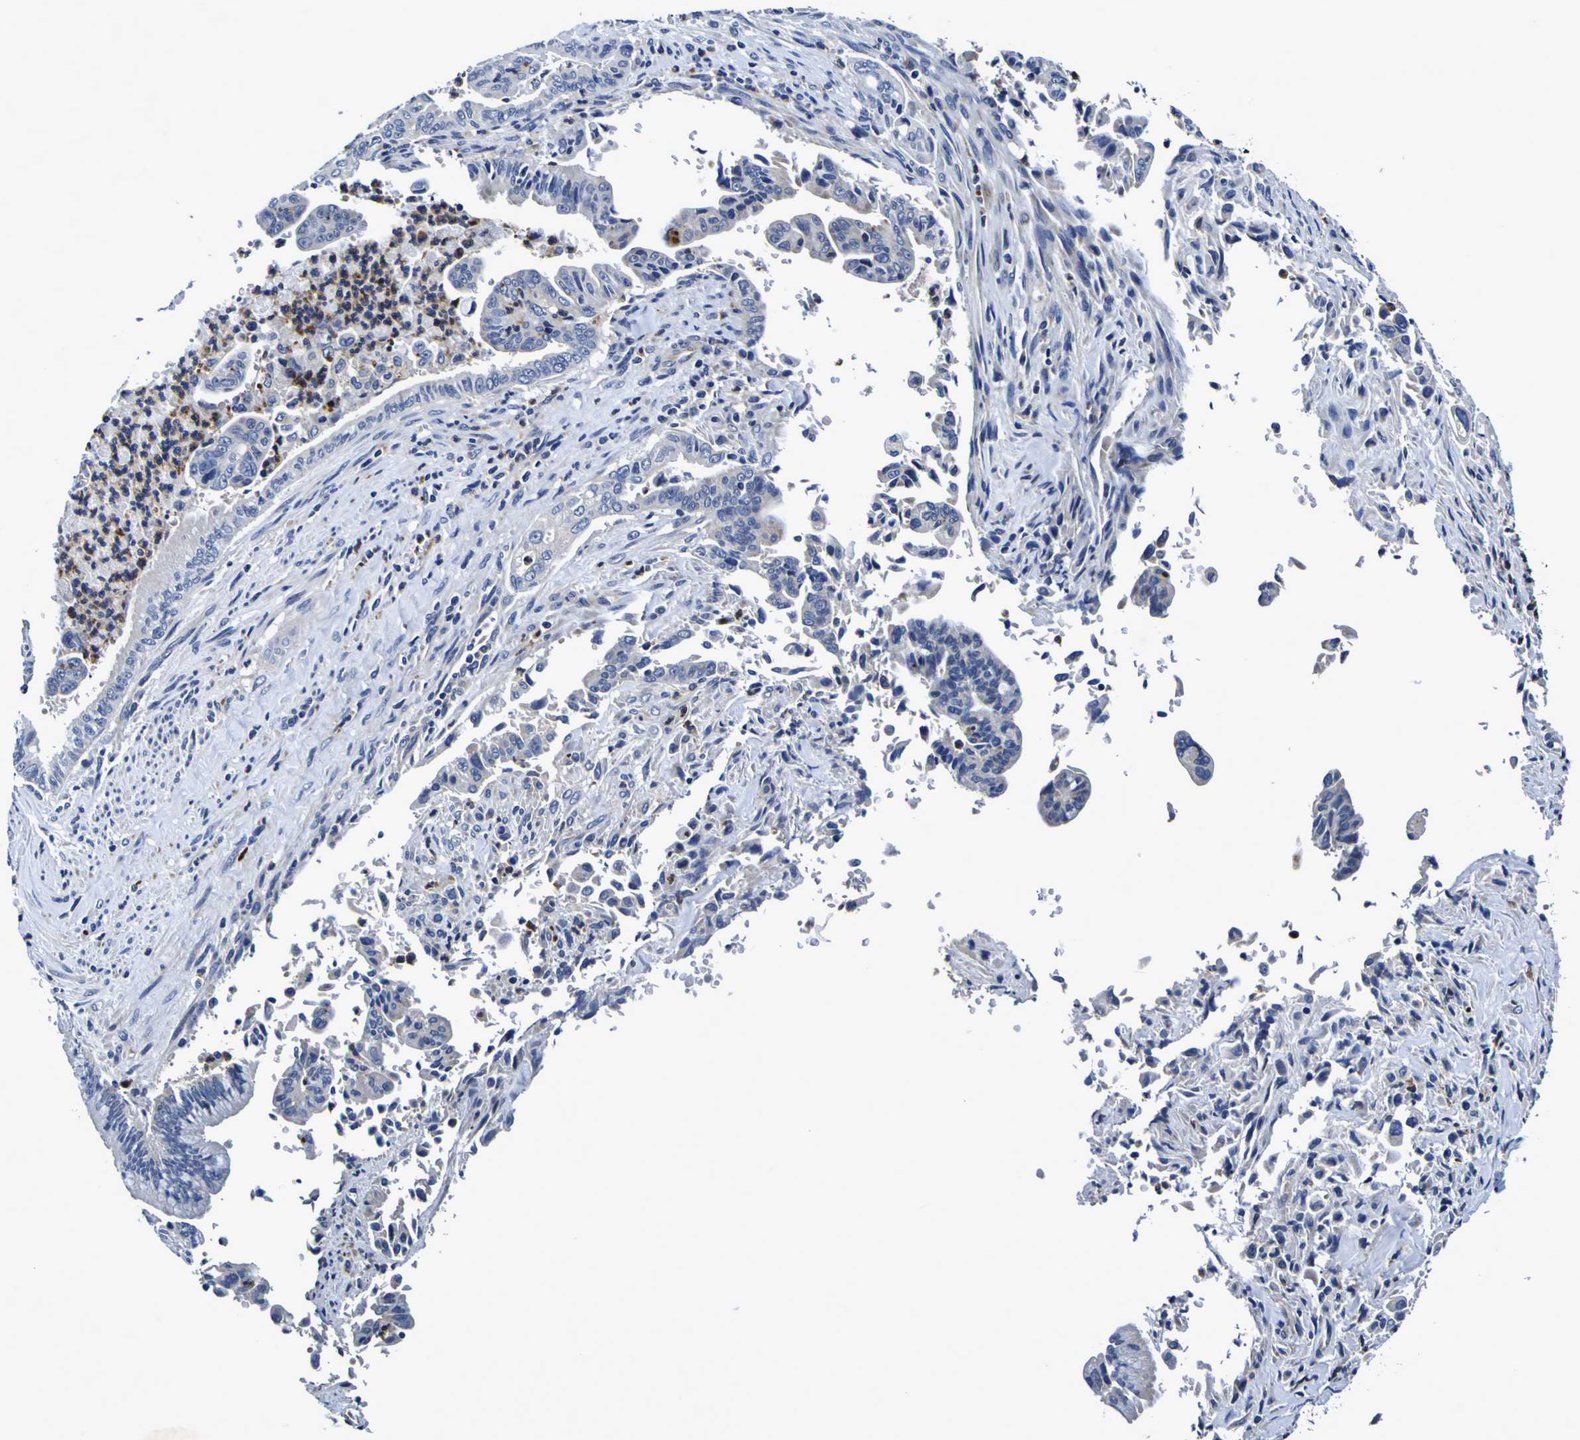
{"staining": {"intensity": "negative", "quantity": "none", "location": "none"}, "tissue": "pancreatic cancer", "cell_type": "Tumor cells", "image_type": "cancer", "snomed": [{"axis": "morphology", "description": "Adenocarcinoma, NOS"}, {"axis": "topography", "description": "Pancreas"}], "caption": "An immunohistochemistry (IHC) micrograph of pancreatic cancer (adenocarcinoma) is shown. There is no staining in tumor cells of pancreatic cancer (adenocarcinoma).", "gene": "PANK4", "patient": {"sex": "male", "age": 70}}